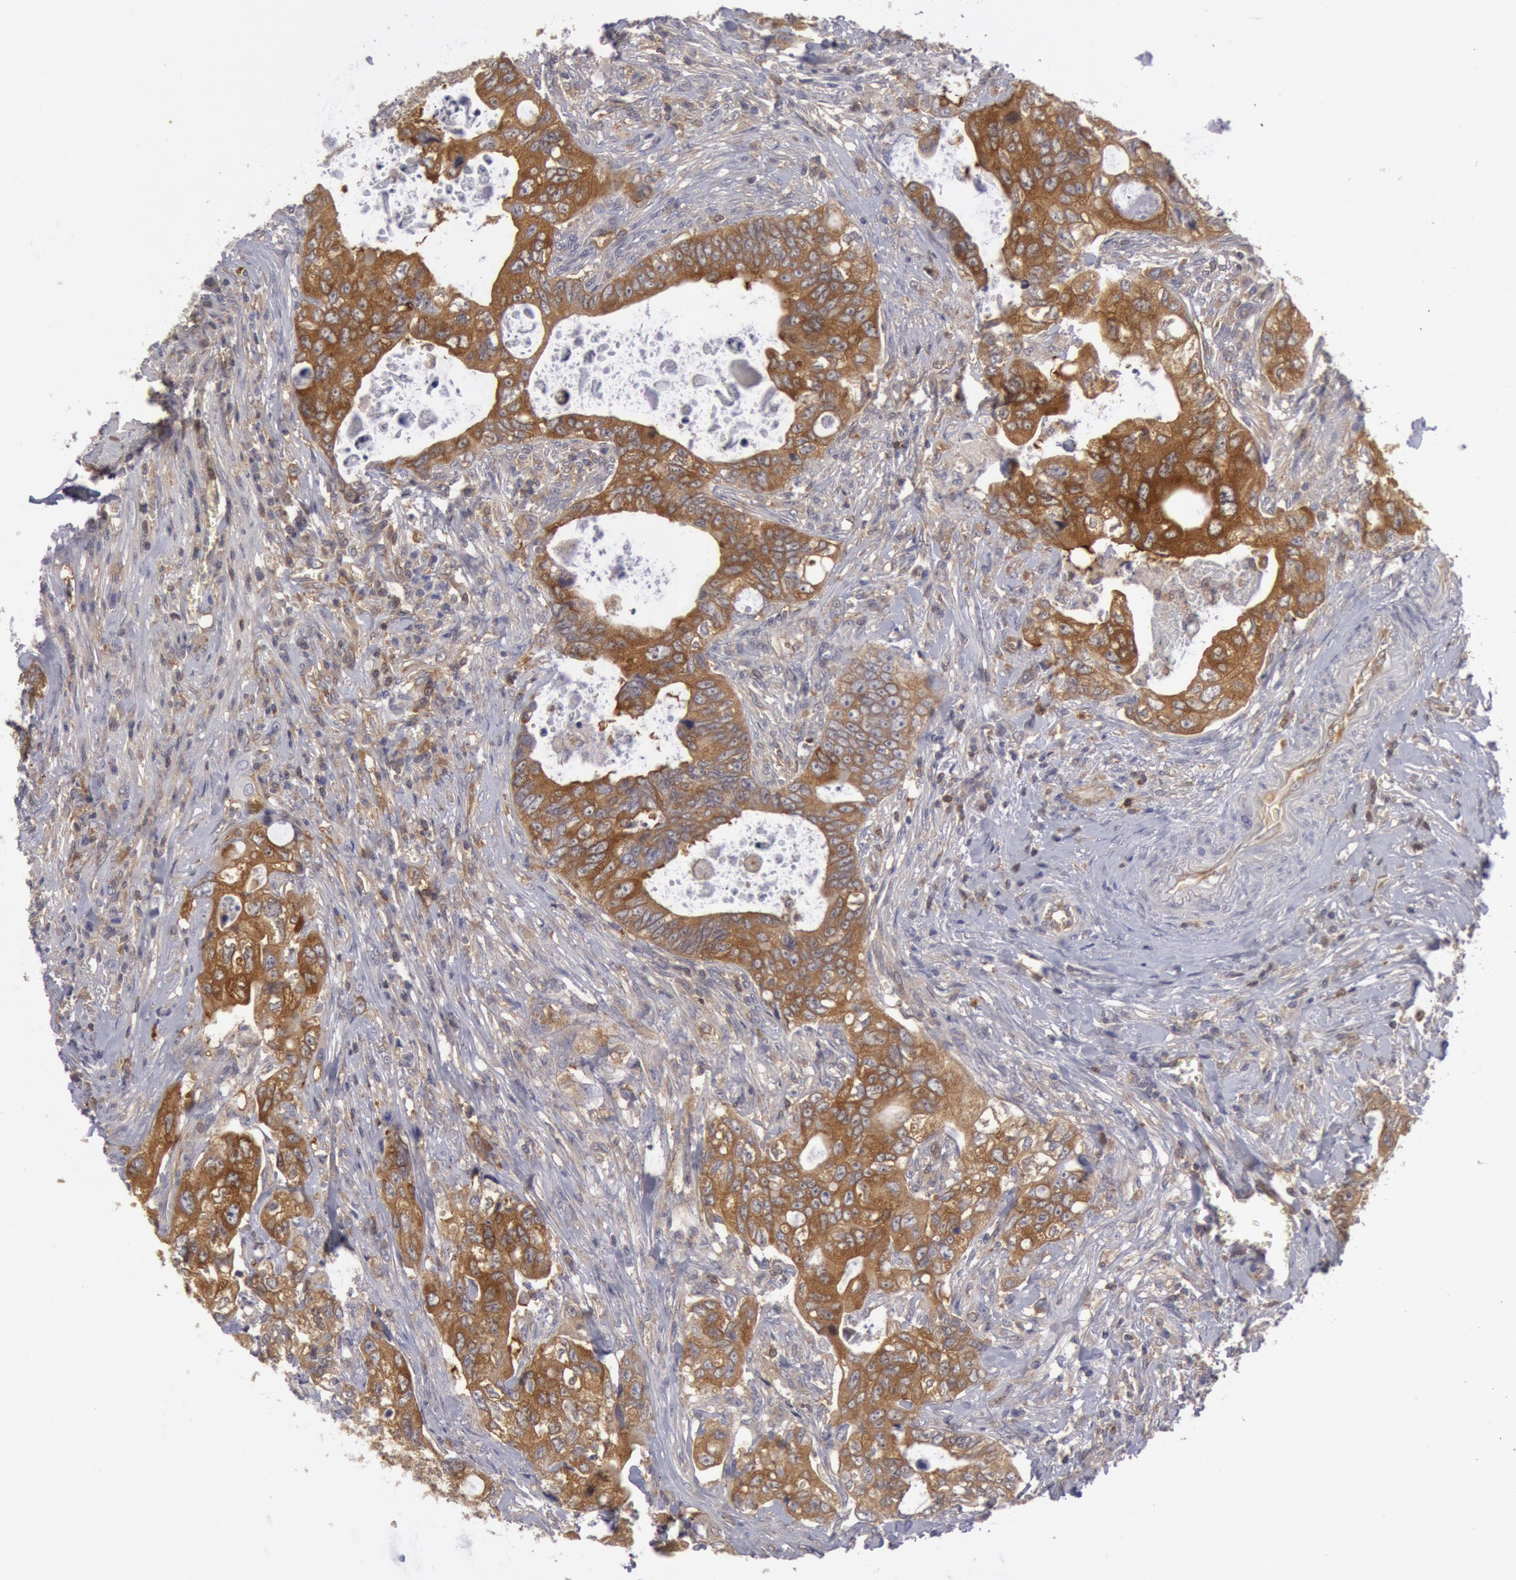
{"staining": {"intensity": "moderate", "quantity": ">75%", "location": "cytoplasmic/membranous"}, "tissue": "colorectal cancer", "cell_type": "Tumor cells", "image_type": "cancer", "snomed": [{"axis": "morphology", "description": "Adenocarcinoma, NOS"}, {"axis": "topography", "description": "Rectum"}], "caption": "DAB immunohistochemical staining of colorectal cancer displays moderate cytoplasmic/membranous protein staining in about >75% of tumor cells.", "gene": "IKBKB", "patient": {"sex": "female", "age": 57}}